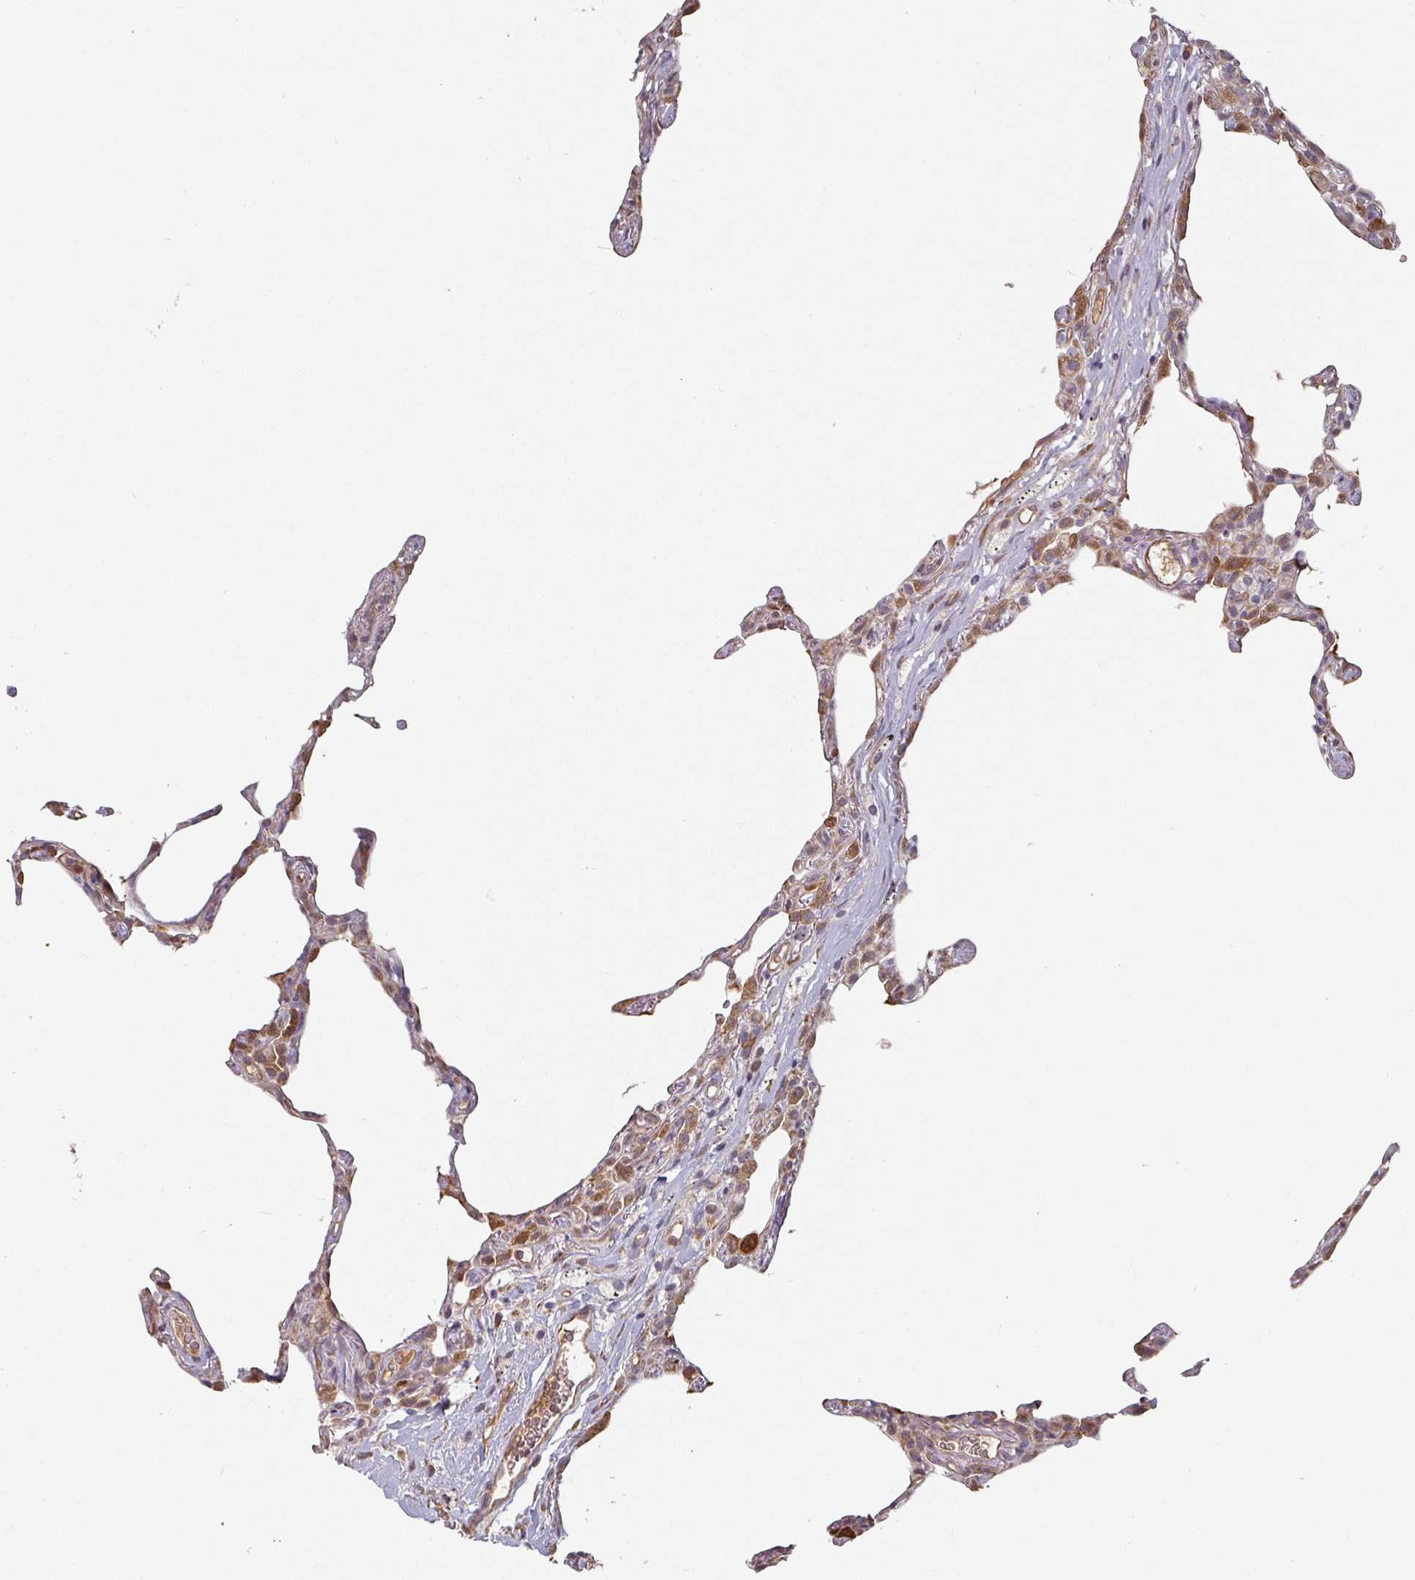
{"staining": {"intensity": "weak", "quantity": "25%-75%", "location": "cytoplasmic/membranous"}, "tissue": "lung", "cell_type": "Alveolar cells", "image_type": "normal", "snomed": [{"axis": "morphology", "description": "Normal tissue, NOS"}, {"axis": "topography", "description": "Lung"}], "caption": "Immunohistochemical staining of benign human lung exhibits 25%-75% levels of weak cytoplasmic/membranous protein staining in approximately 25%-75% of alveolar cells.", "gene": "CEP78", "patient": {"sex": "female", "age": 57}}